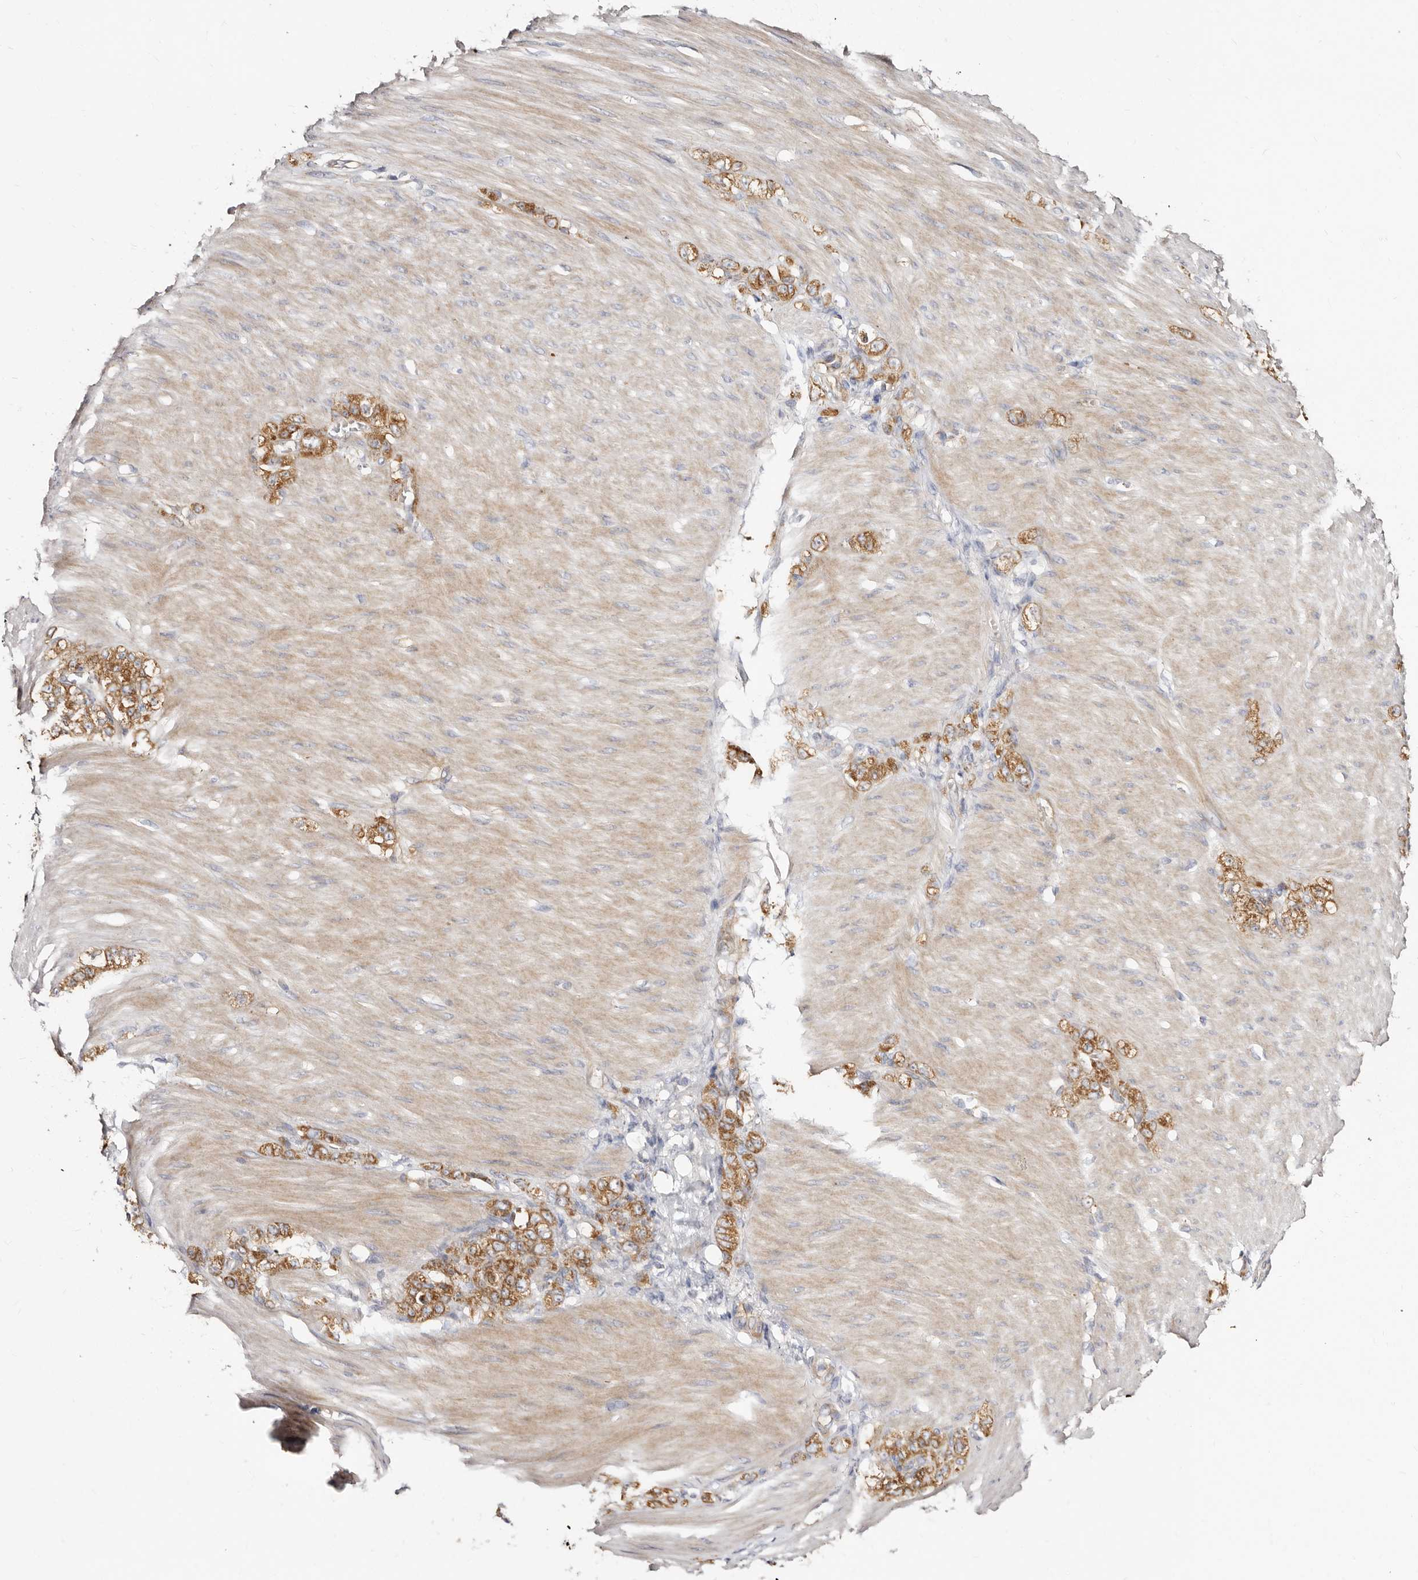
{"staining": {"intensity": "moderate", "quantity": ">75%", "location": "cytoplasmic/membranous"}, "tissue": "stomach cancer", "cell_type": "Tumor cells", "image_type": "cancer", "snomed": [{"axis": "morphology", "description": "Normal tissue, NOS"}, {"axis": "morphology", "description": "Adenocarcinoma, NOS"}, {"axis": "topography", "description": "Stomach"}], "caption": "This image reveals stomach adenocarcinoma stained with IHC to label a protein in brown. The cytoplasmic/membranous of tumor cells show moderate positivity for the protein. Nuclei are counter-stained blue.", "gene": "BAIAP2L1", "patient": {"sex": "male", "age": 82}}